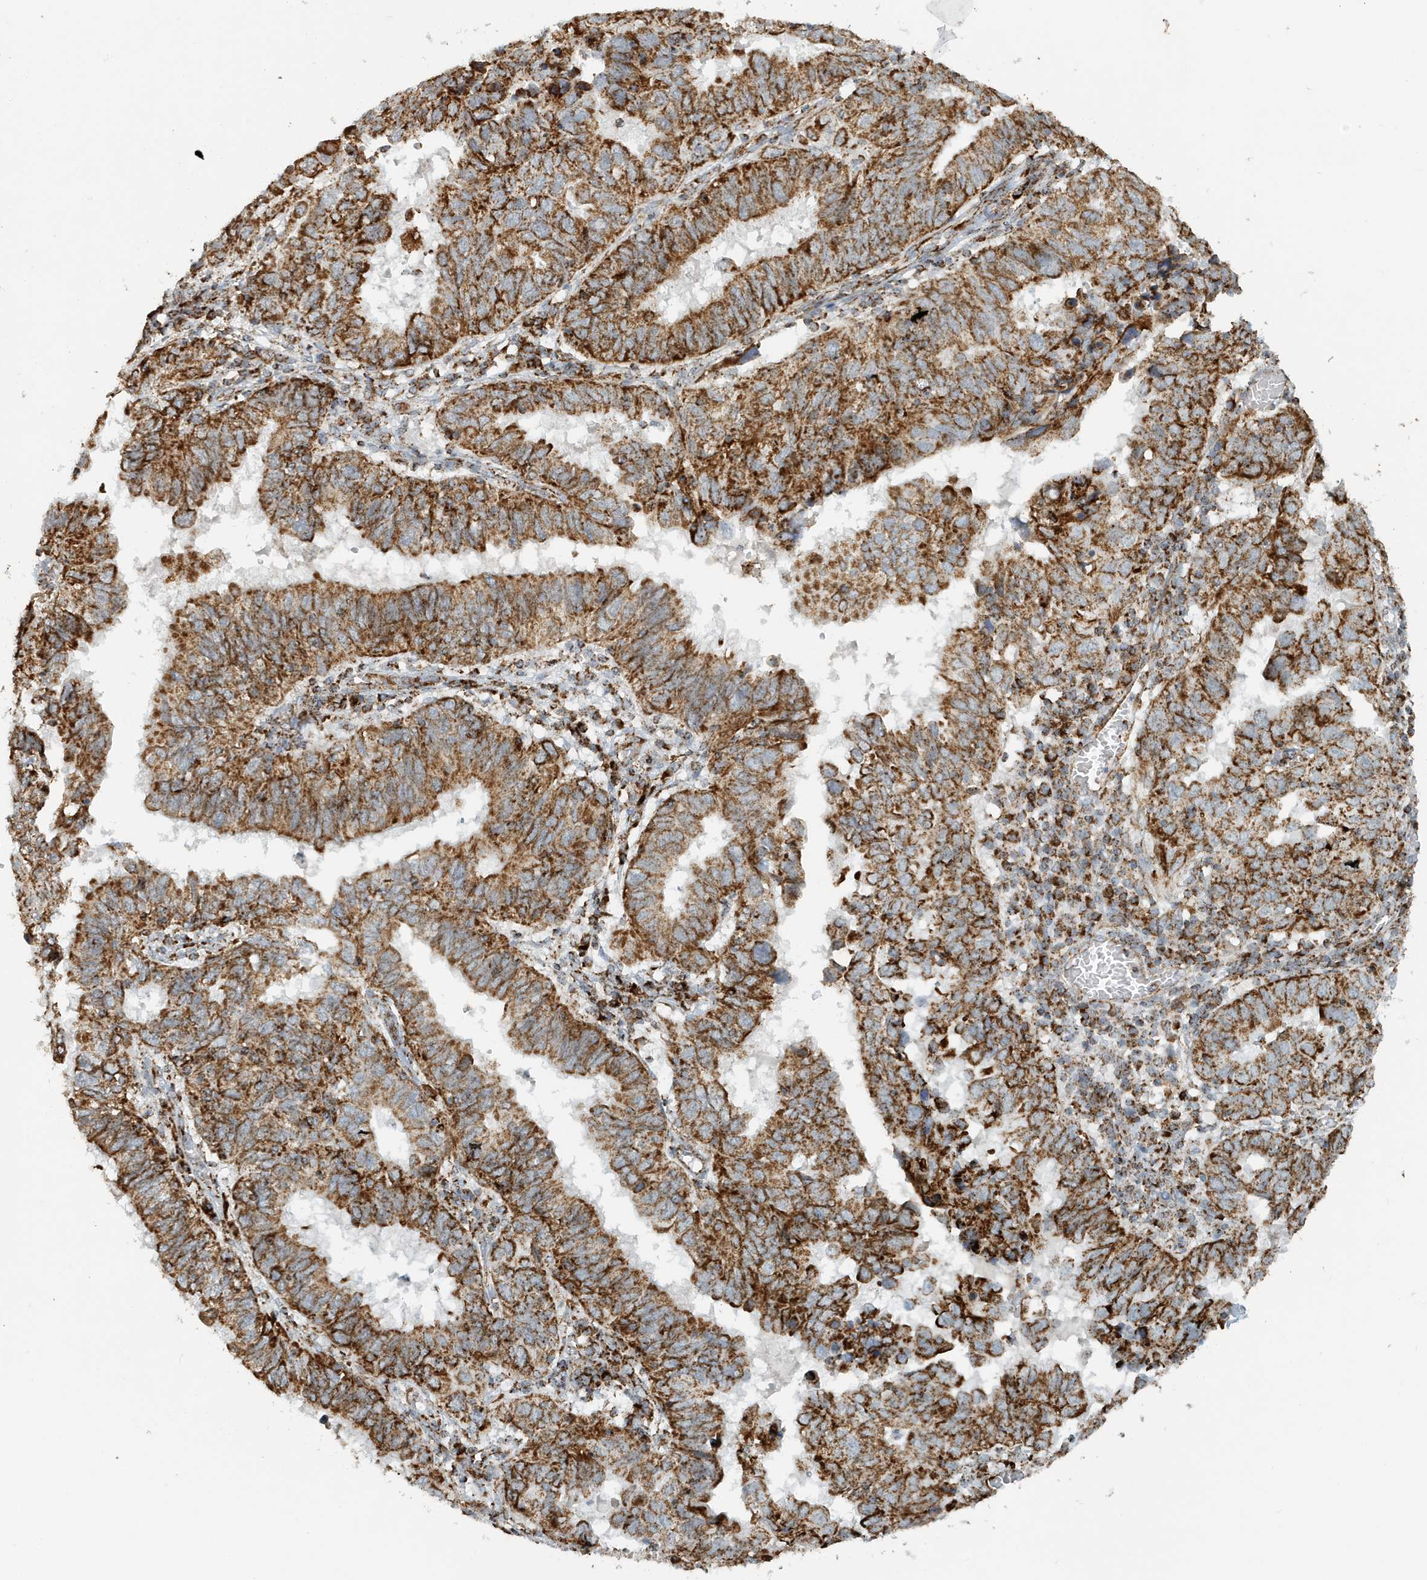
{"staining": {"intensity": "strong", "quantity": ">75%", "location": "cytoplasmic/membranous"}, "tissue": "endometrial cancer", "cell_type": "Tumor cells", "image_type": "cancer", "snomed": [{"axis": "morphology", "description": "Adenocarcinoma, NOS"}, {"axis": "topography", "description": "Uterus"}], "caption": "Immunohistochemistry histopathology image of human endometrial adenocarcinoma stained for a protein (brown), which displays high levels of strong cytoplasmic/membranous positivity in about >75% of tumor cells.", "gene": "MAN1A1", "patient": {"sex": "female", "age": 77}}